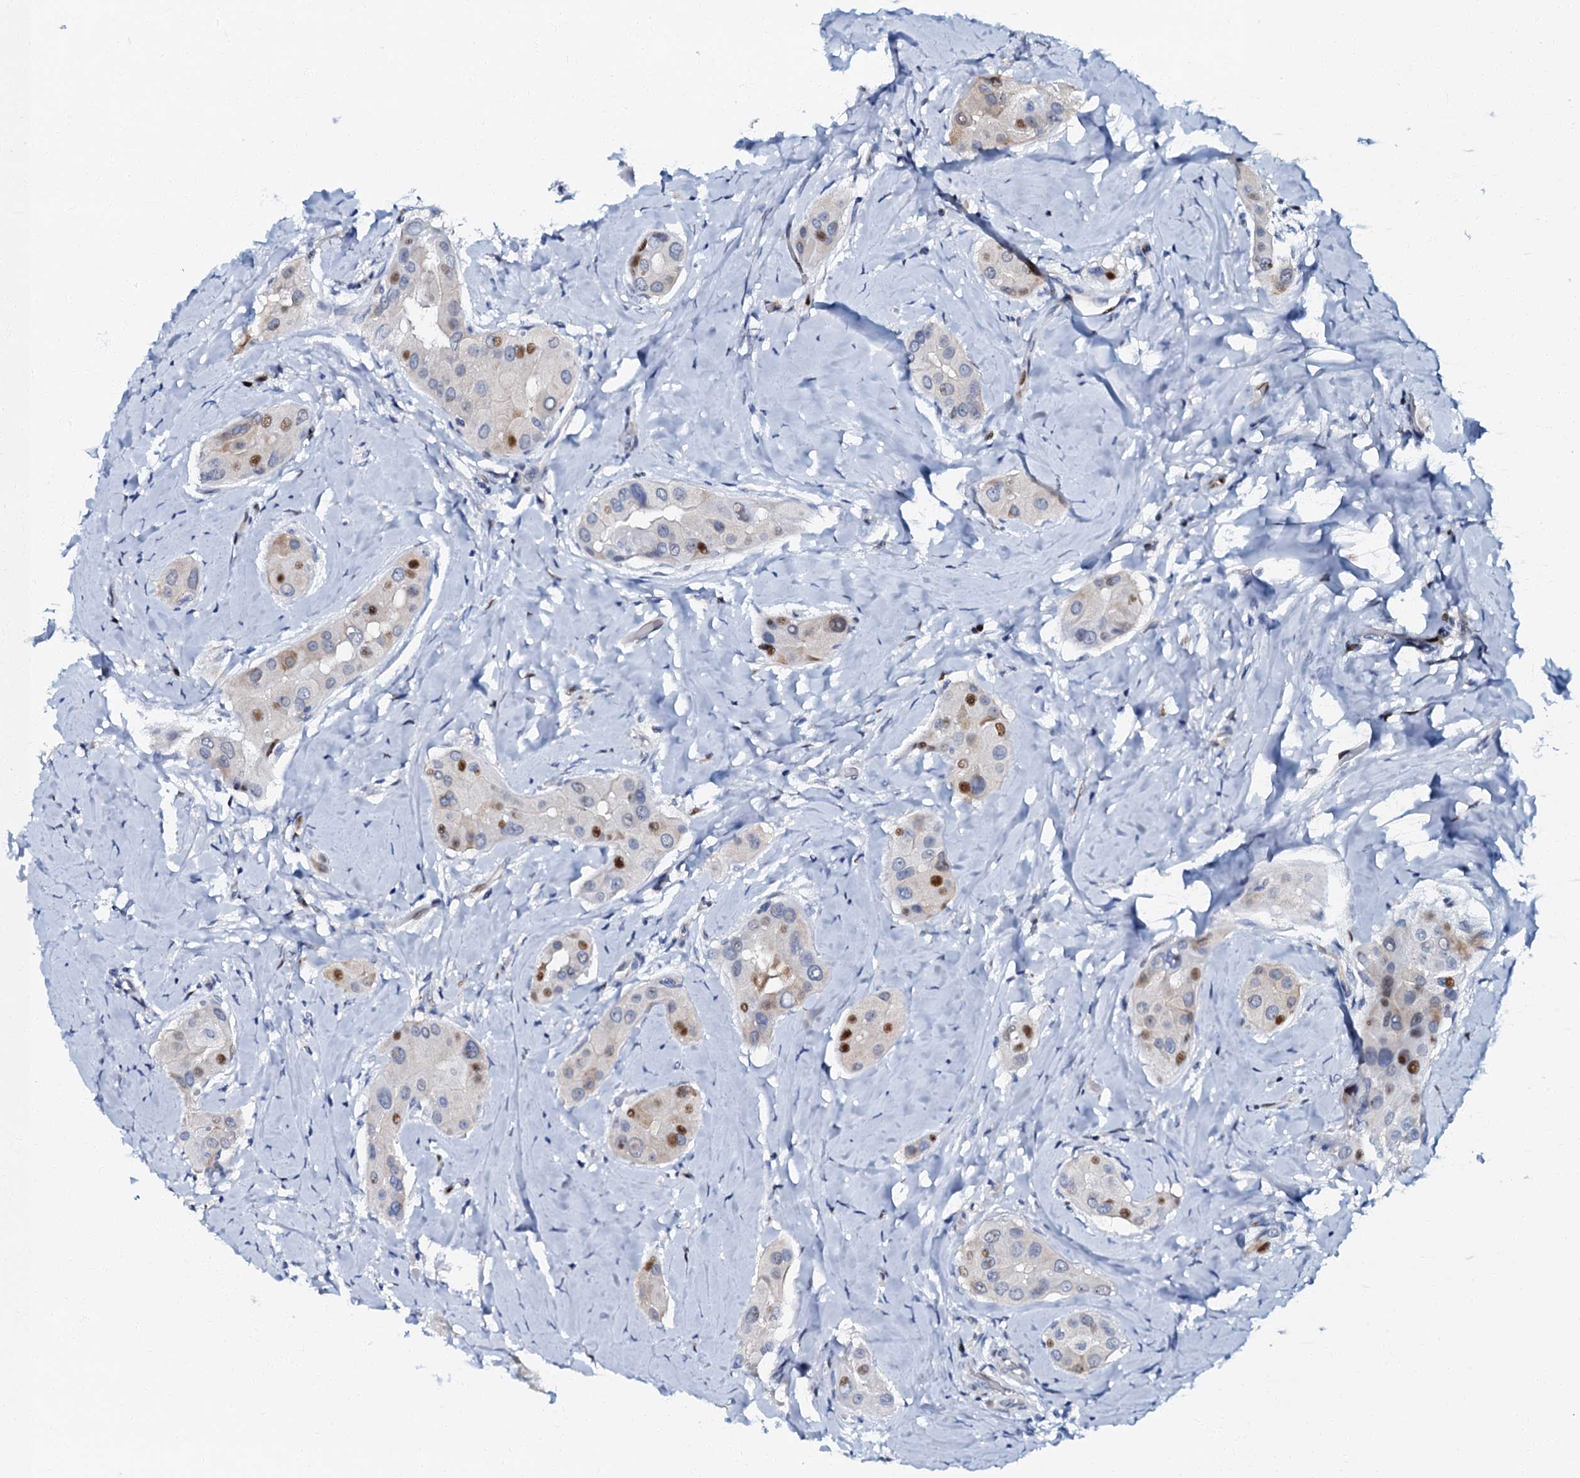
{"staining": {"intensity": "moderate", "quantity": "<25%", "location": "nuclear"}, "tissue": "thyroid cancer", "cell_type": "Tumor cells", "image_type": "cancer", "snomed": [{"axis": "morphology", "description": "Papillary adenocarcinoma, NOS"}, {"axis": "topography", "description": "Thyroid gland"}], "caption": "Tumor cells show low levels of moderate nuclear positivity in approximately <25% of cells in human thyroid cancer.", "gene": "MFSD5", "patient": {"sex": "male", "age": 33}}